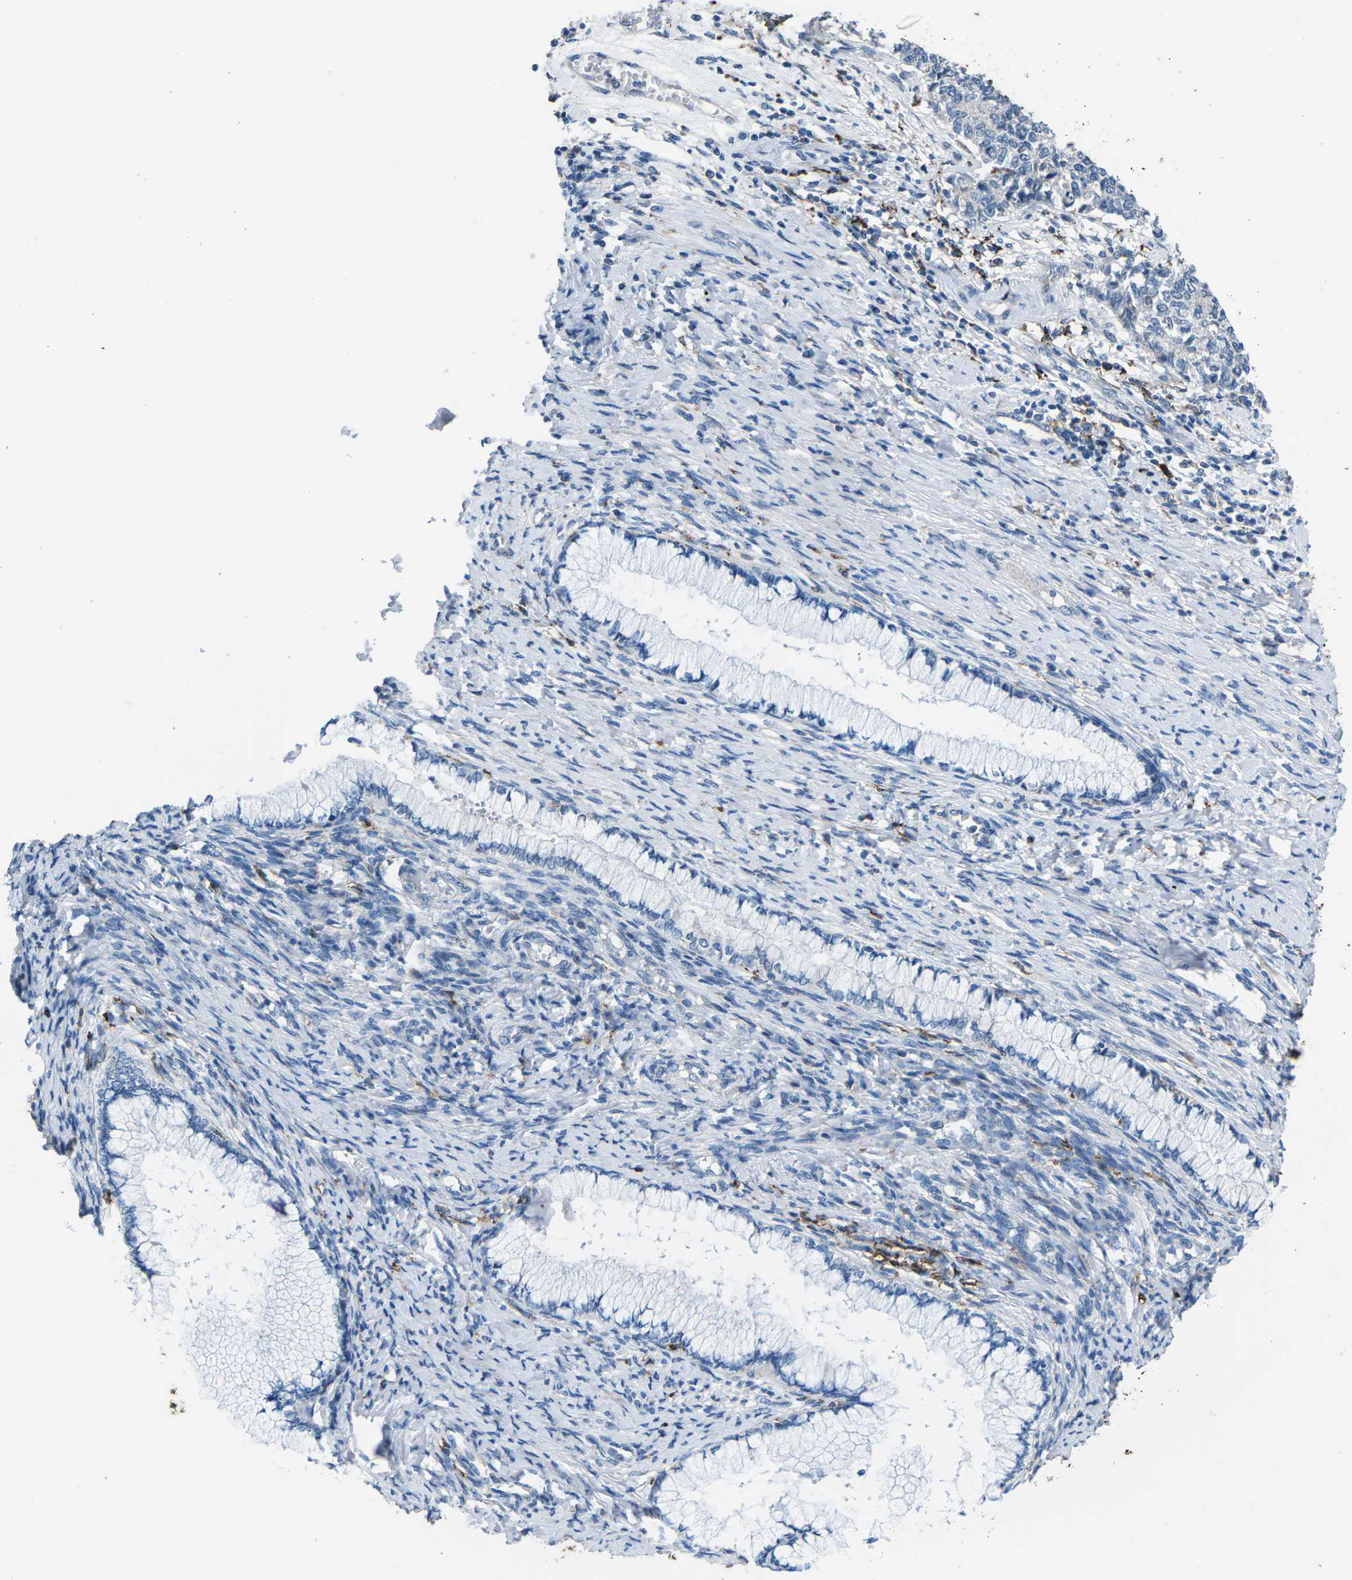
{"staining": {"intensity": "negative", "quantity": "none", "location": "none"}, "tissue": "cervical cancer", "cell_type": "Tumor cells", "image_type": "cancer", "snomed": [{"axis": "morphology", "description": "Squamous cell carcinoma, NOS"}, {"axis": "topography", "description": "Cervix"}], "caption": "Immunohistochemistry of human cervical cancer (squamous cell carcinoma) exhibits no staining in tumor cells.", "gene": "PTPN1", "patient": {"sex": "female", "age": 63}}